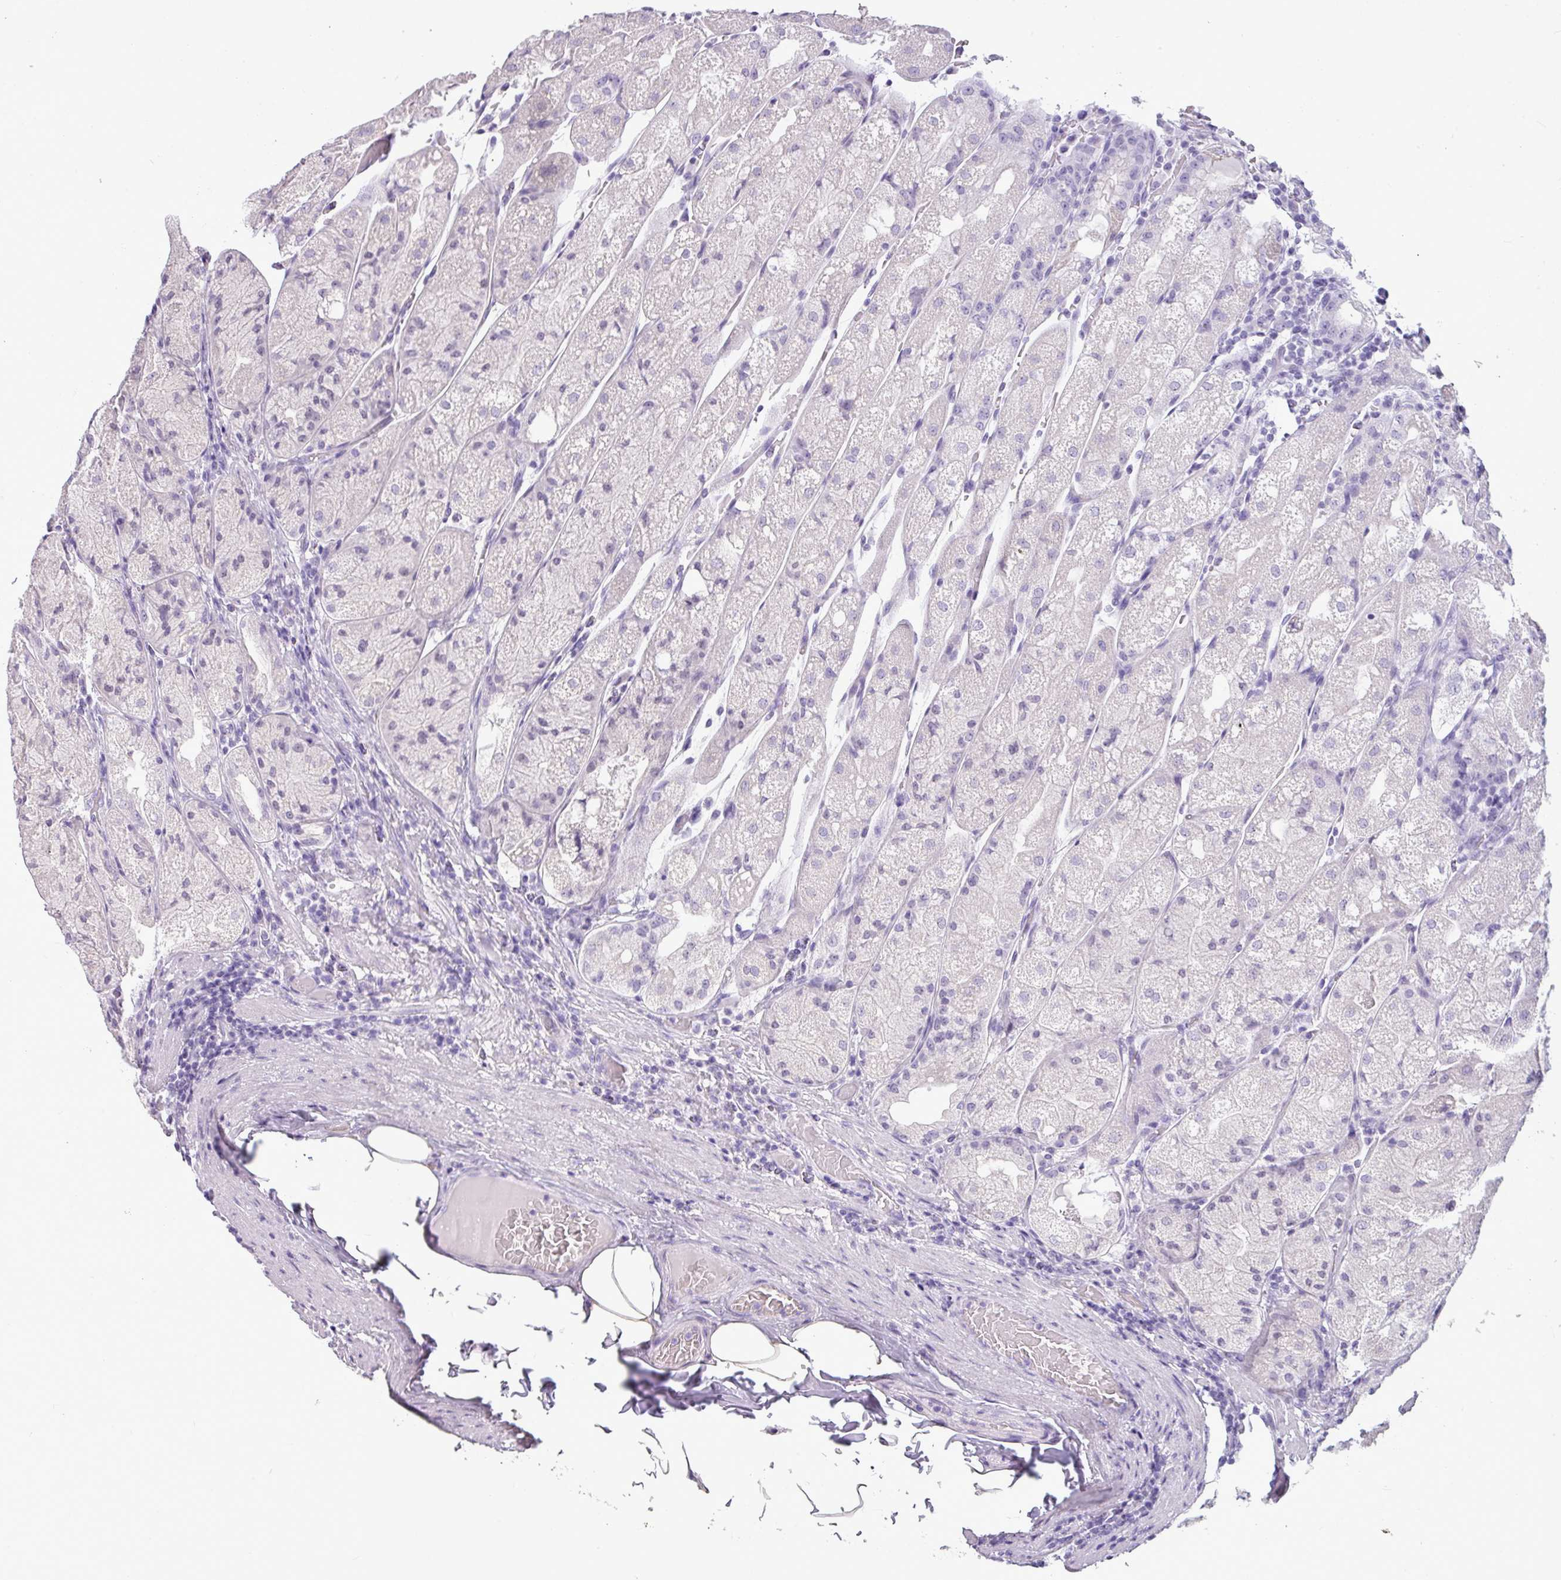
{"staining": {"intensity": "negative", "quantity": "none", "location": "none"}, "tissue": "stomach", "cell_type": "Glandular cells", "image_type": "normal", "snomed": [{"axis": "morphology", "description": "Normal tissue, NOS"}, {"axis": "topography", "description": "Stomach, upper"}], "caption": "IHC histopathology image of benign human stomach stained for a protein (brown), which exhibits no staining in glandular cells.", "gene": "TMEM91", "patient": {"sex": "male", "age": 52}}